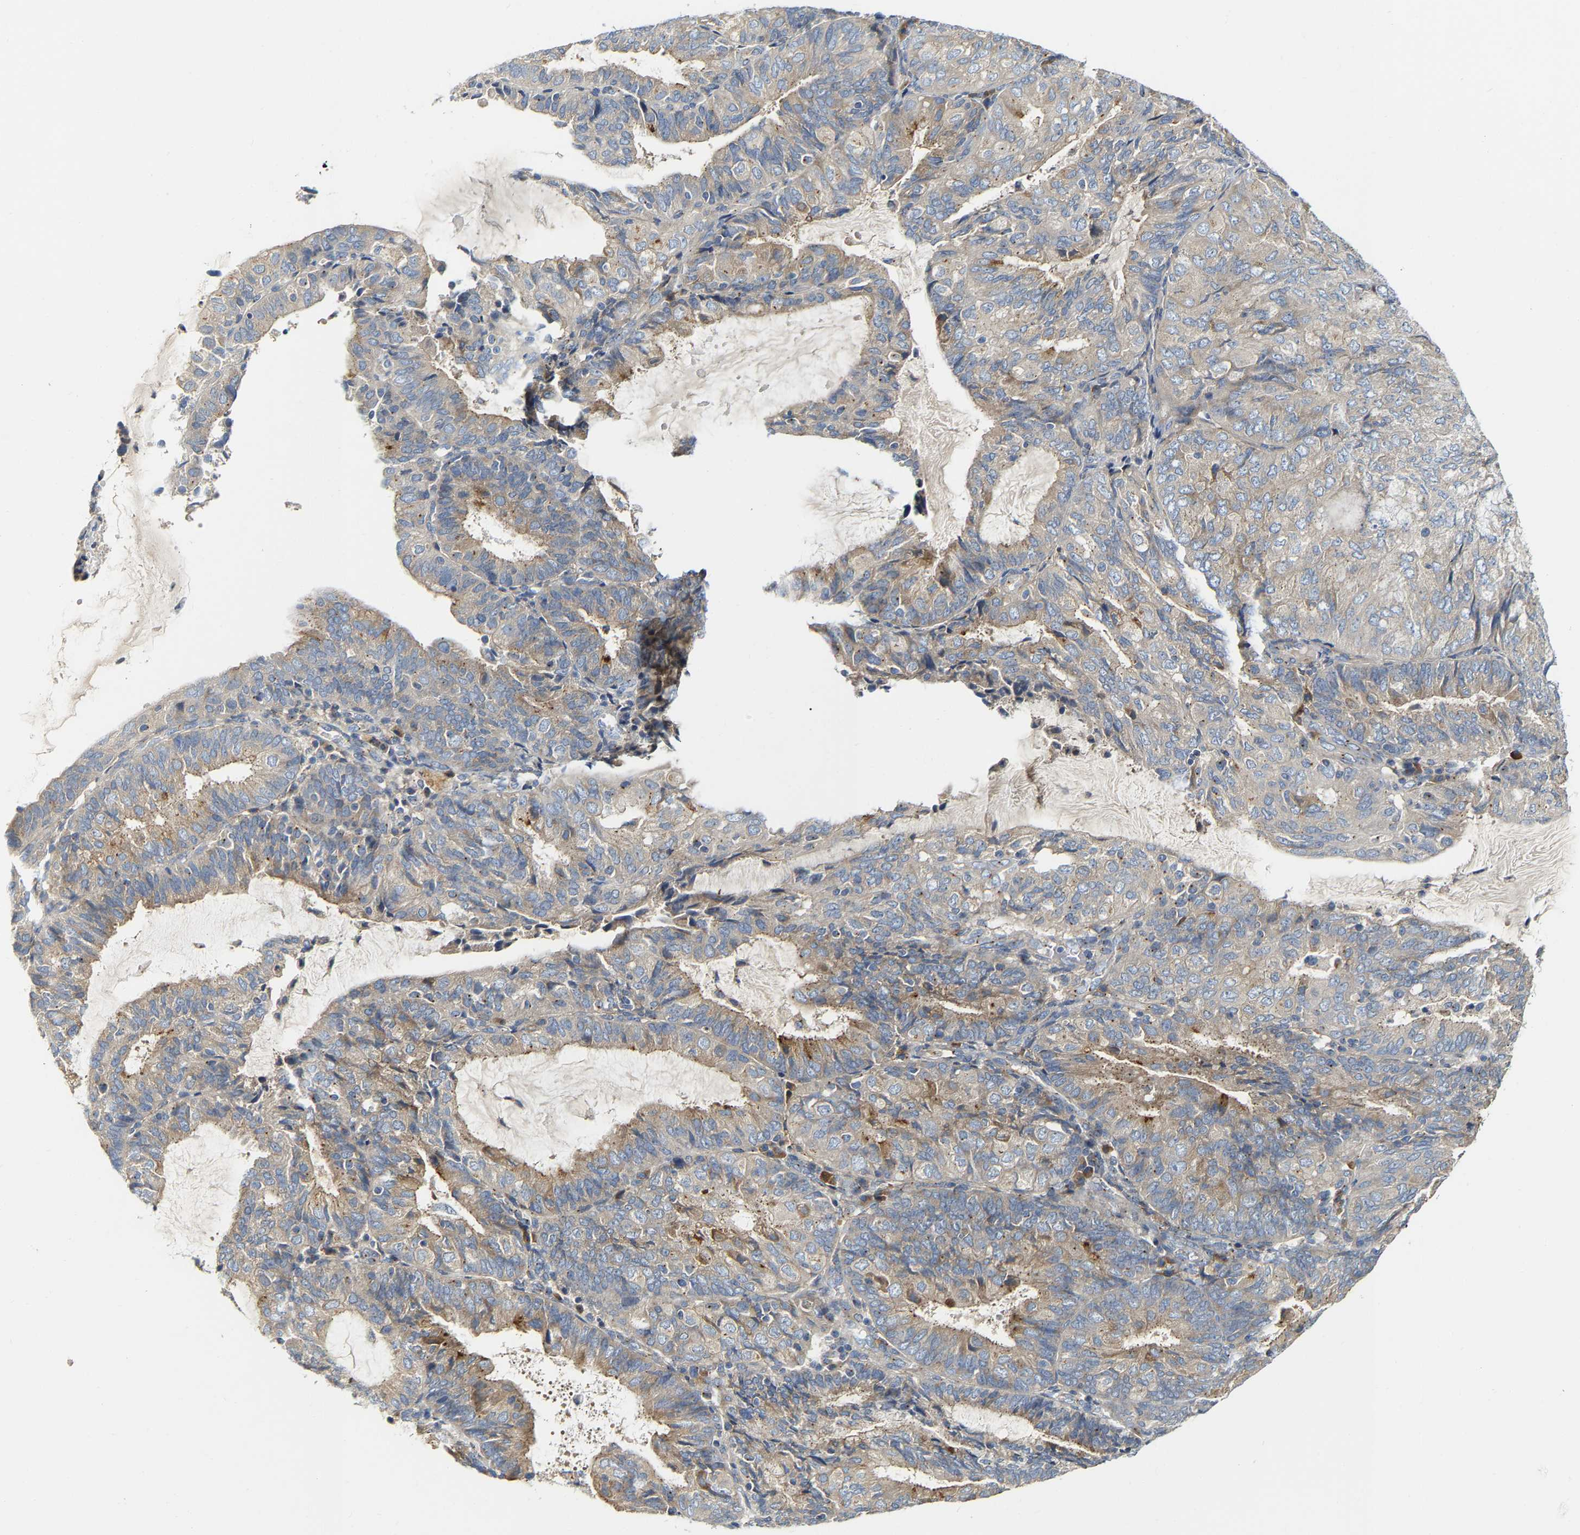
{"staining": {"intensity": "moderate", "quantity": "25%-75%", "location": "cytoplasmic/membranous"}, "tissue": "endometrial cancer", "cell_type": "Tumor cells", "image_type": "cancer", "snomed": [{"axis": "morphology", "description": "Adenocarcinoma, NOS"}, {"axis": "topography", "description": "Endometrium"}], "caption": "Endometrial cancer (adenocarcinoma) was stained to show a protein in brown. There is medium levels of moderate cytoplasmic/membranous staining in about 25%-75% of tumor cells.", "gene": "PCNT", "patient": {"sex": "female", "age": 81}}